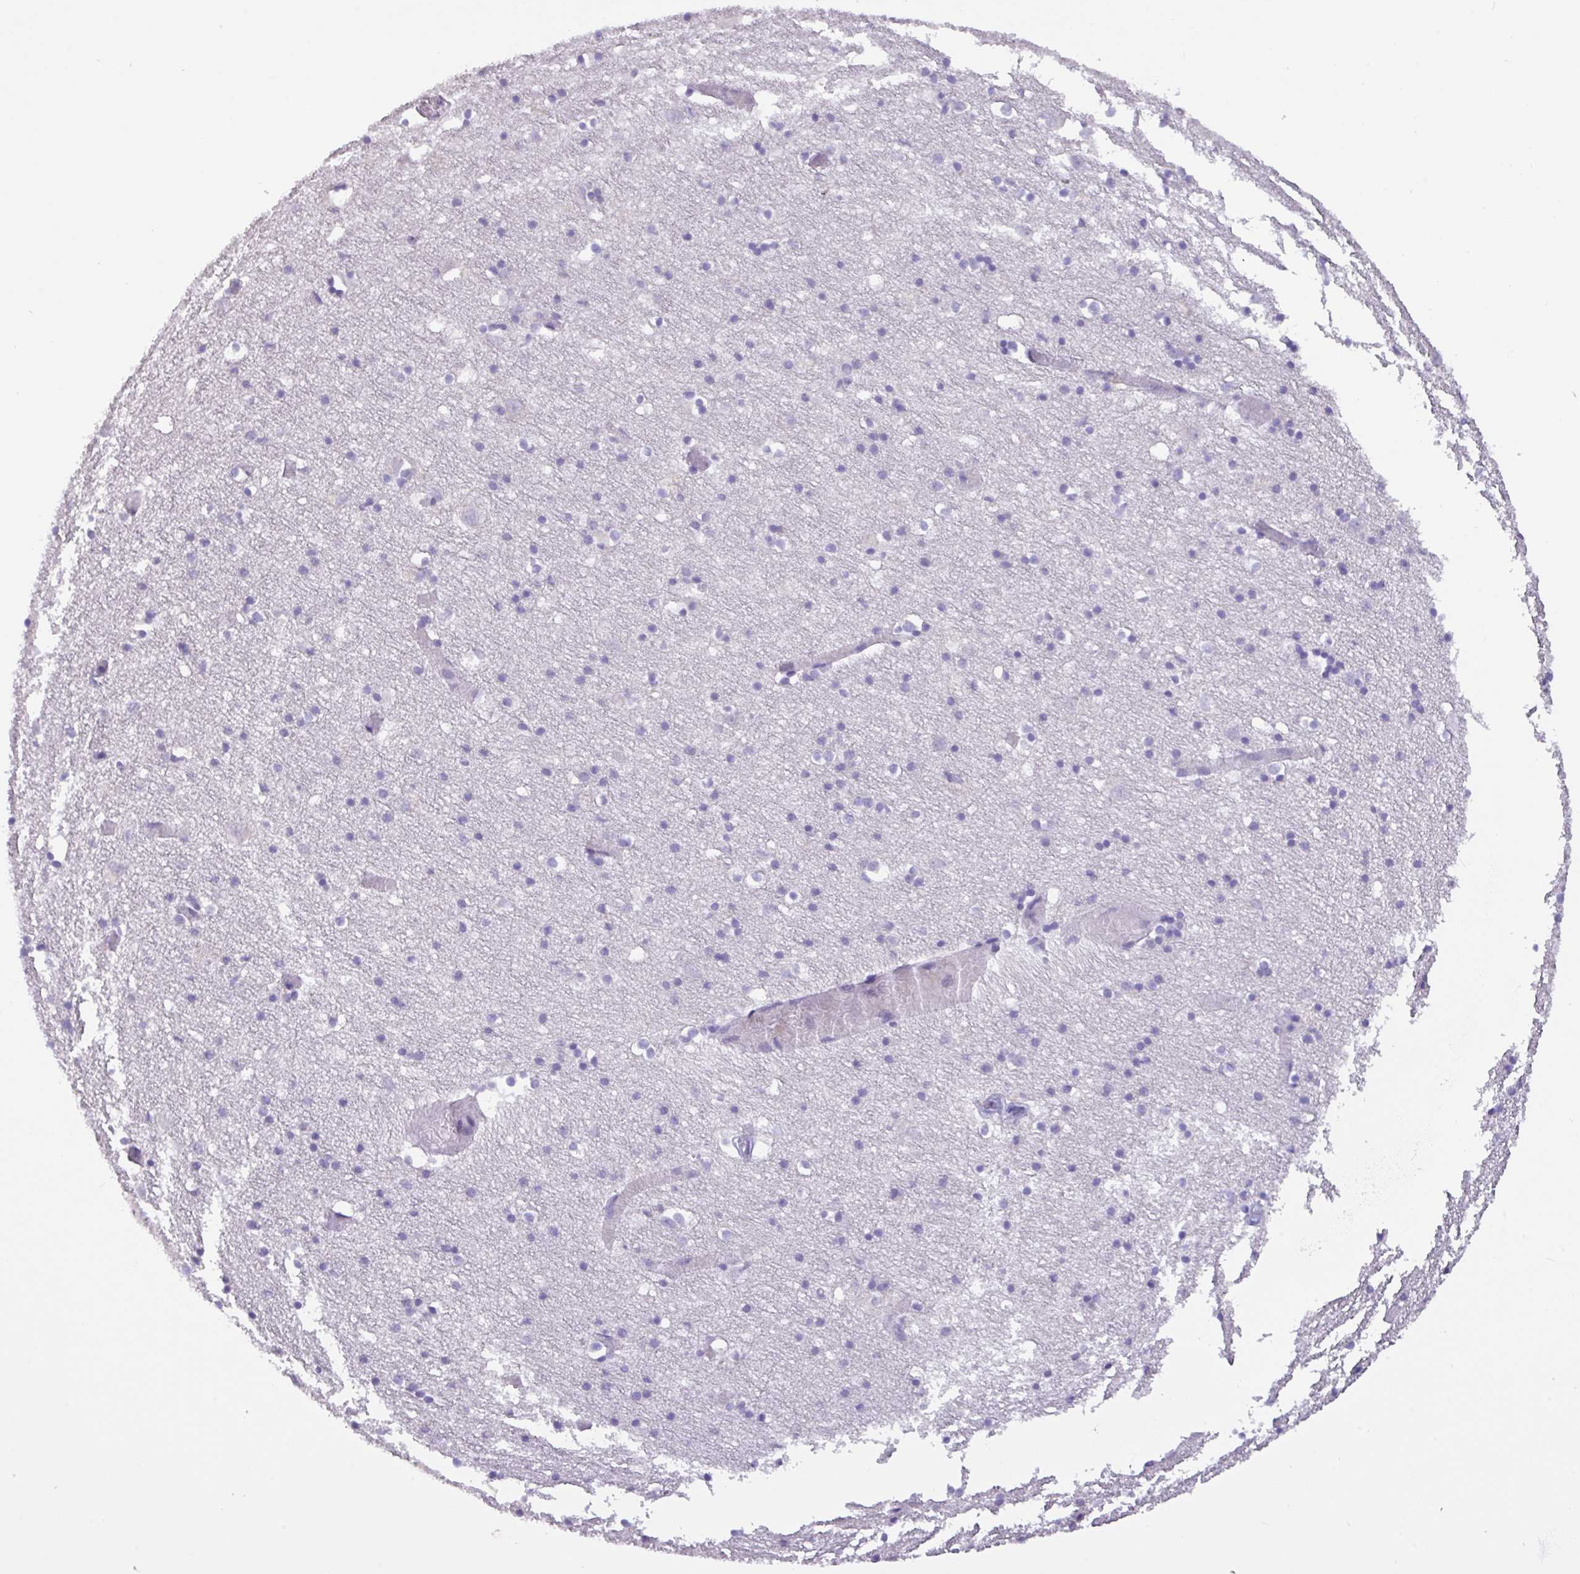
{"staining": {"intensity": "negative", "quantity": "none", "location": "none"}, "tissue": "cerebral cortex", "cell_type": "Endothelial cells", "image_type": "normal", "snomed": [{"axis": "morphology", "description": "Normal tissue, NOS"}, {"axis": "topography", "description": "Cerebral cortex"}], "caption": "Immunohistochemistry (IHC) of unremarkable cerebral cortex exhibits no staining in endothelial cells. Nuclei are stained in blue.", "gene": "EPCAM", "patient": {"sex": "male", "age": 70}}